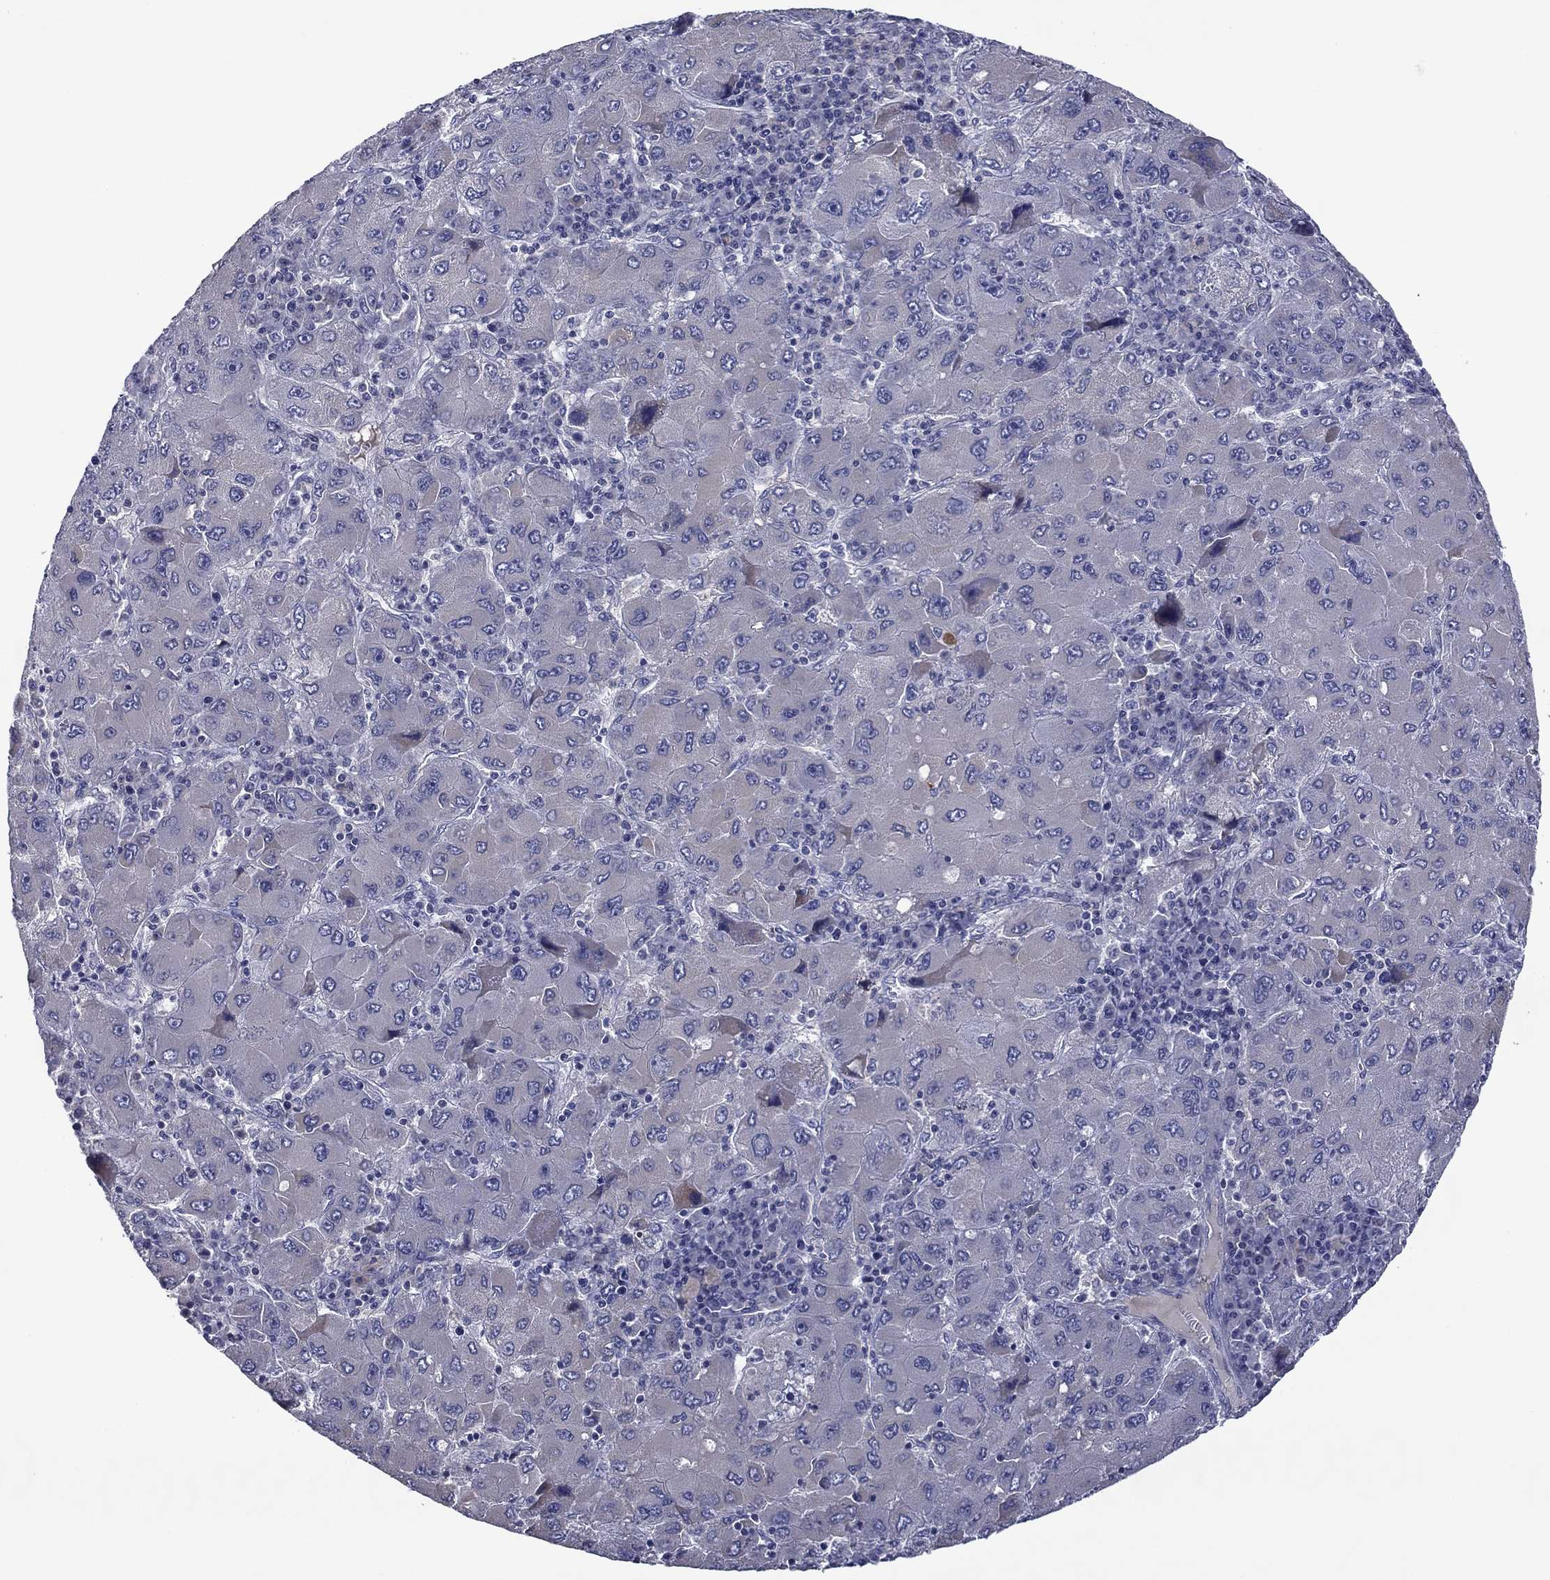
{"staining": {"intensity": "negative", "quantity": "none", "location": "none"}, "tissue": "liver cancer", "cell_type": "Tumor cells", "image_type": "cancer", "snomed": [{"axis": "morphology", "description": "Carcinoma, Hepatocellular, NOS"}, {"axis": "topography", "description": "Liver"}], "caption": "An IHC histopathology image of liver cancer (hepatocellular carcinoma) is shown. There is no staining in tumor cells of liver cancer (hepatocellular carcinoma).", "gene": "SPATA7", "patient": {"sex": "male", "age": 75}}